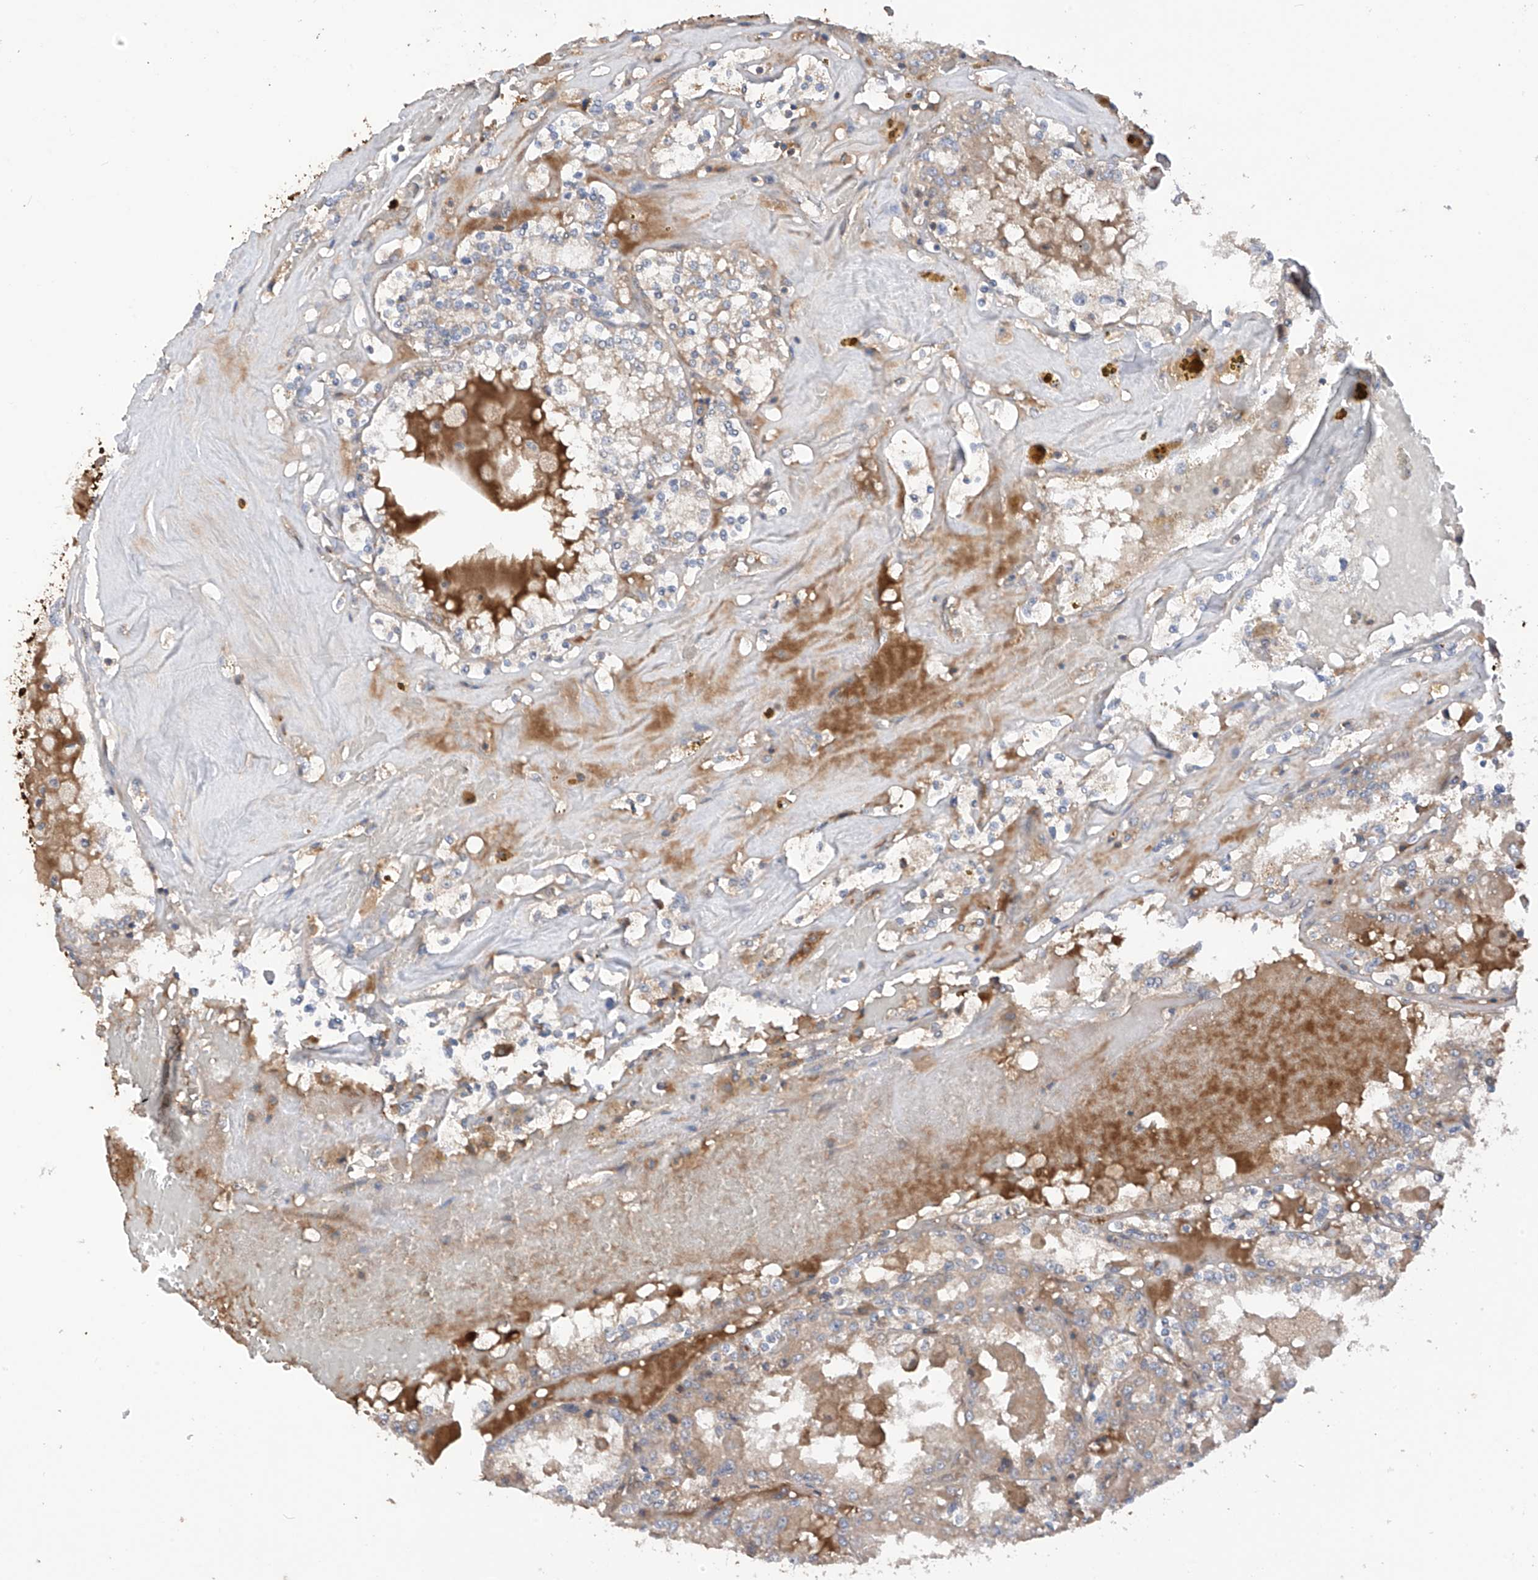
{"staining": {"intensity": "weak", "quantity": "<25%", "location": "cytoplasmic/membranous"}, "tissue": "renal cancer", "cell_type": "Tumor cells", "image_type": "cancer", "snomed": [{"axis": "morphology", "description": "Adenocarcinoma, NOS"}, {"axis": "topography", "description": "Kidney"}], "caption": "DAB immunohistochemical staining of human renal cancer demonstrates no significant positivity in tumor cells. Brightfield microscopy of immunohistochemistry (IHC) stained with DAB (3,3'-diaminobenzidine) (brown) and hematoxylin (blue), captured at high magnification.", "gene": "RPAIN", "patient": {"sex": "female", "age": 56}}